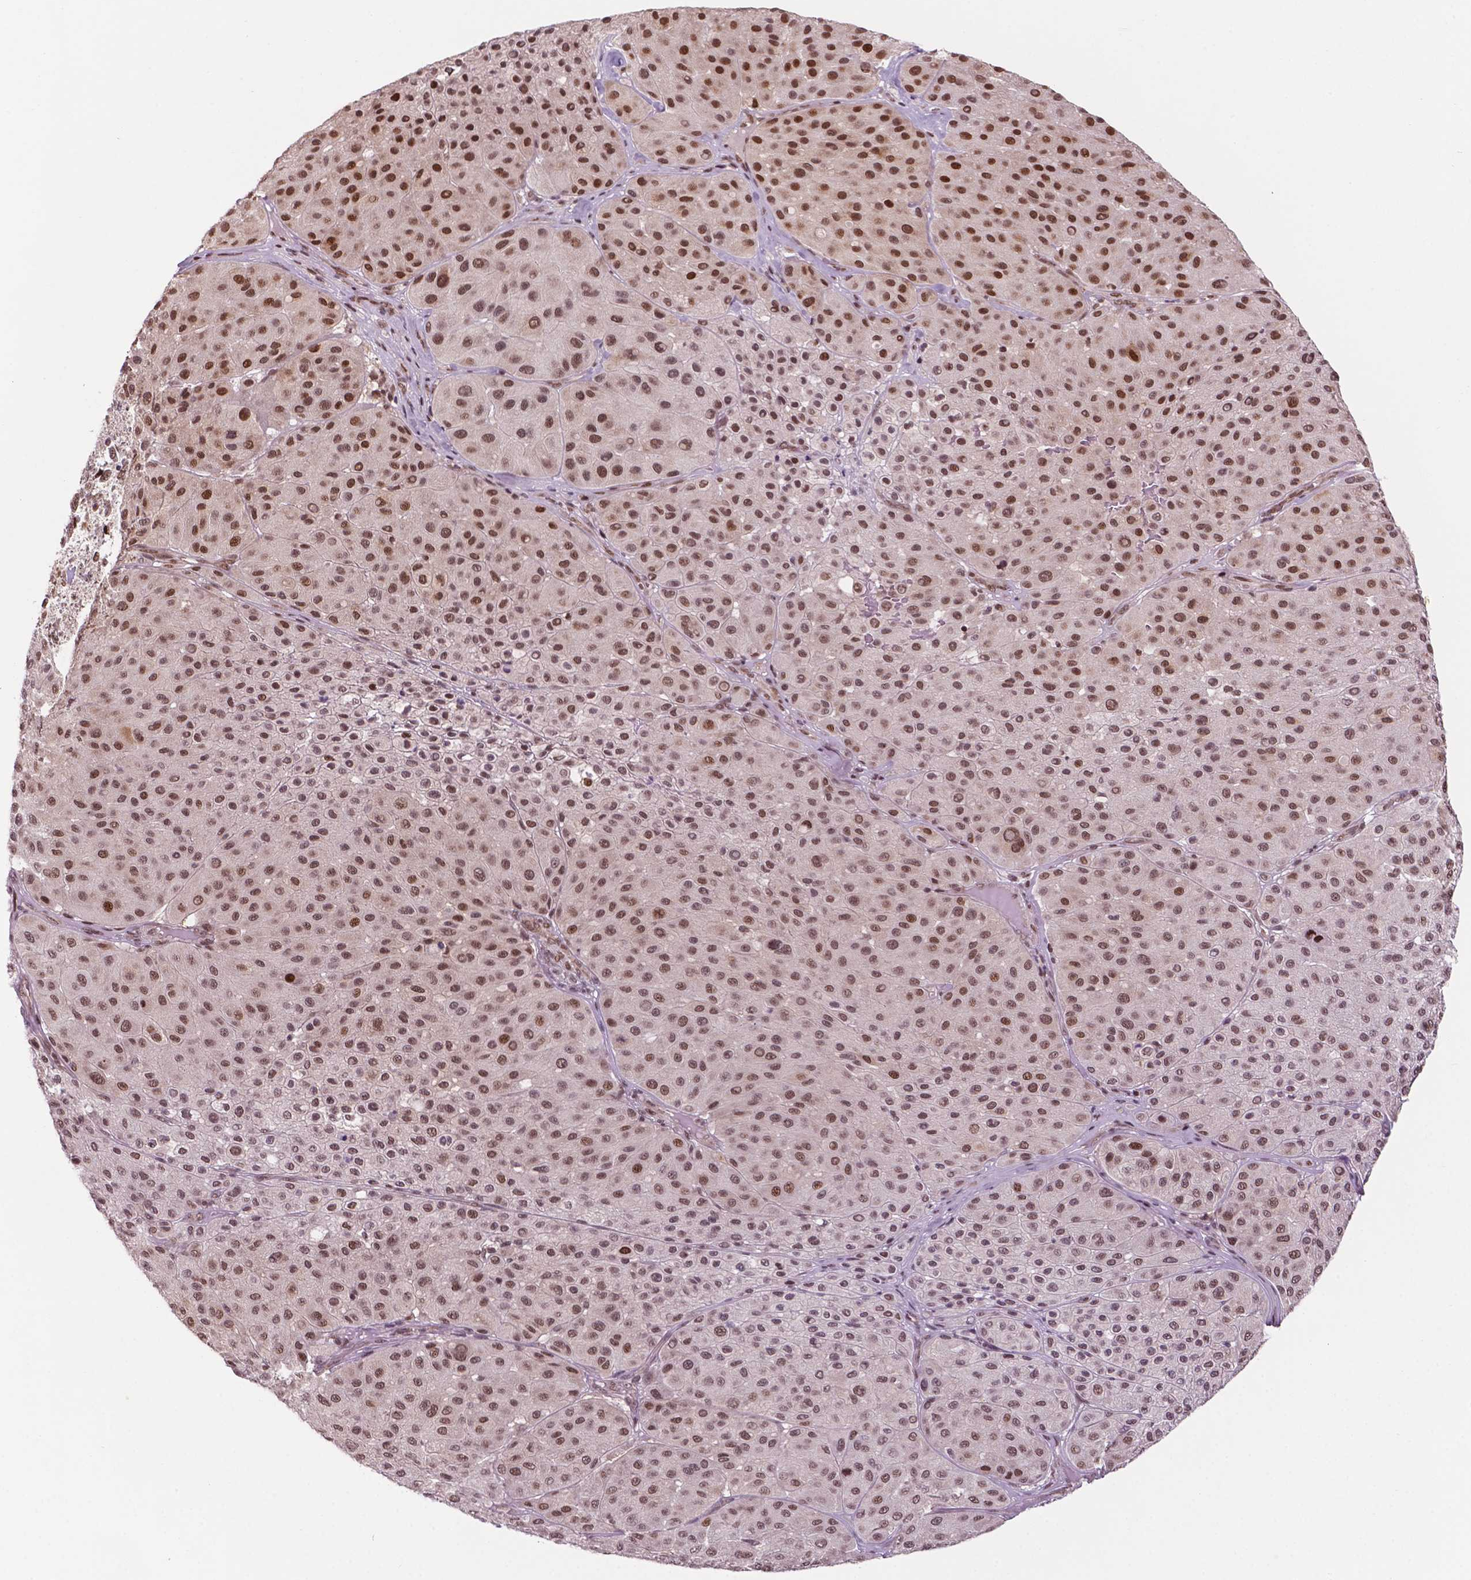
{"staining": {"intensity": "moderate", "quantity": ">75%", "location": "nuclear"}, "tissue": "melanoma", "cell_type": "Tumor cells", "image_type": "cancer", "snomed": [{"axis": "morphology", "description": "Malignant melanoma, Metastatic site"}, {"axis": "topography", "description": "Smooth muscle"}], "caption": "Immunohistochemical staining of human malignant melanoma (metastatic site) demonstrates moderate nuclear protein expression in approximately >75% of tumor cells. (brown staining indicates protein expression, while blue staining denotes nuclei).", "gene": "PER2", "patient": {"sex": "male", "age": 41}}